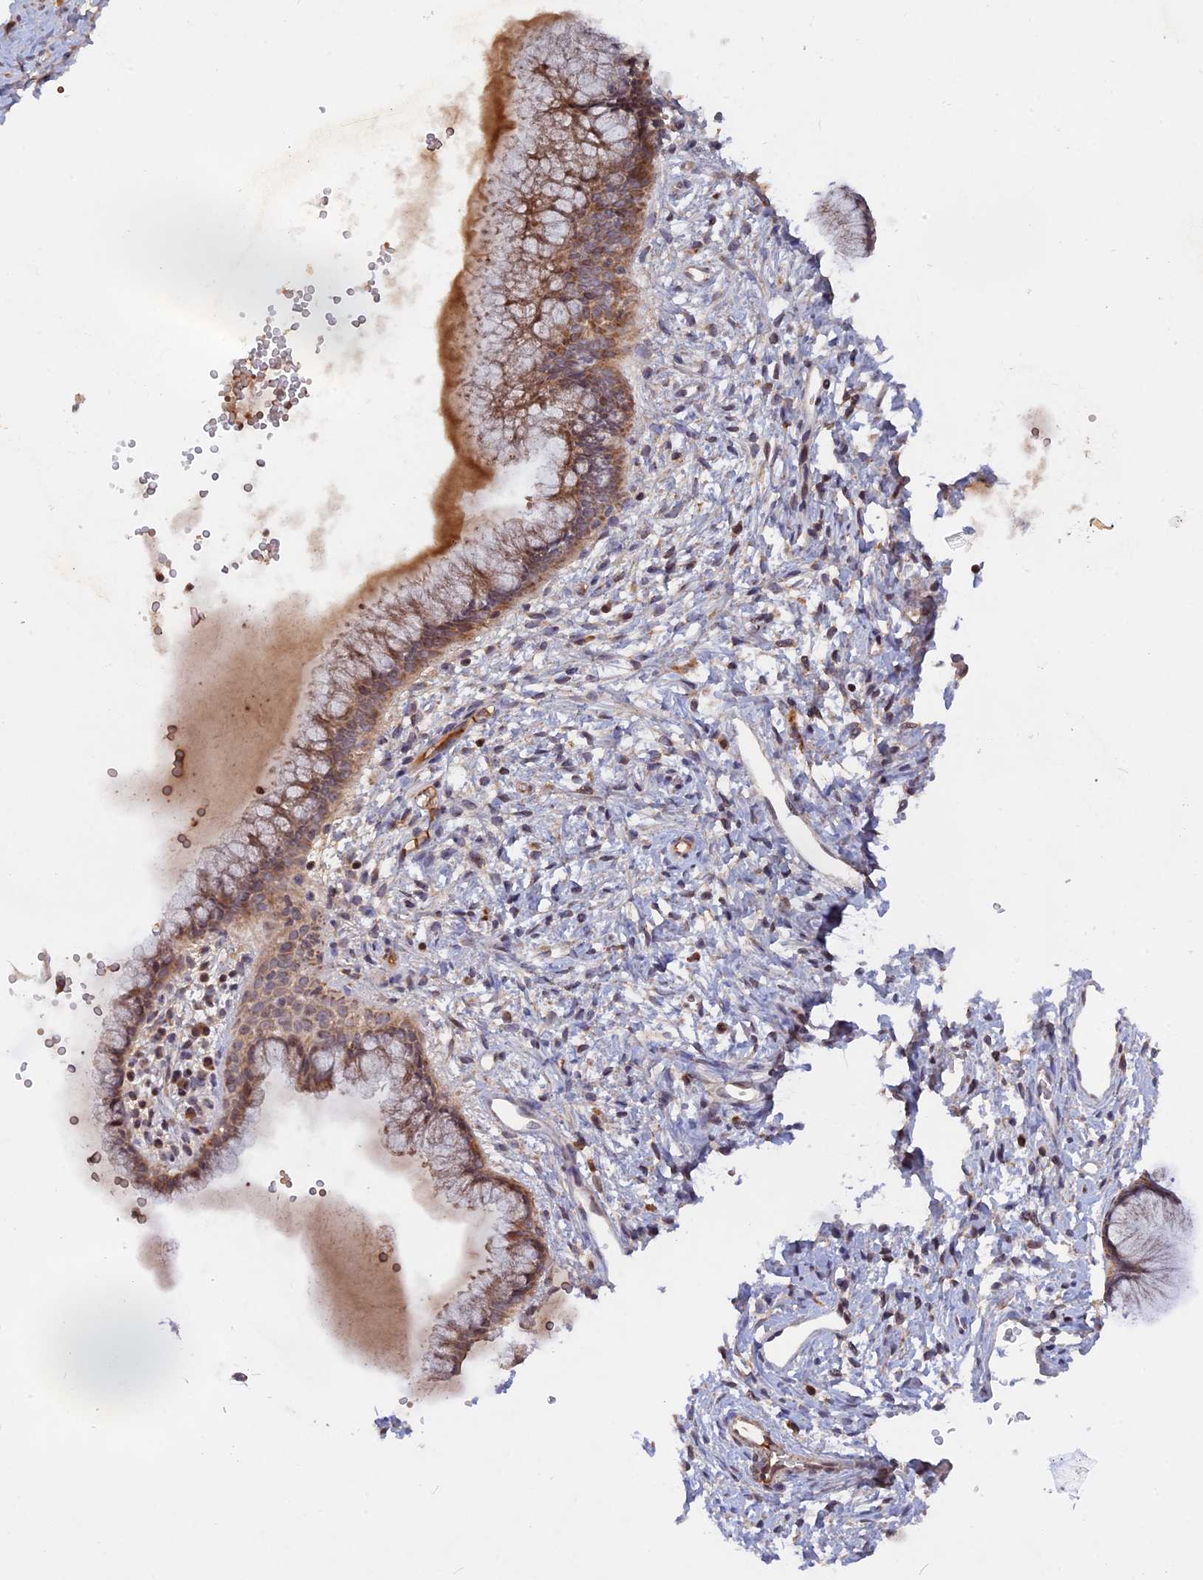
{"staining": {"intensity": "moderate", "quantity": "25%-75%", "location": "cytoplasmic/membranous"}, "tissue": "cervix", "cell_type": "Glandular cells", "image_type": "normal", "snomed": [{"axis": "morphology", "description": "Normal tissue, NOS"}, {"axis": "topography", "description": "Cervix"}], "caption": "Immunohistochemical staining of benign cervix reveals moderate cytoplasmic/membranous protein staining in approximately 25%-75% of glandular cells. Nuclei are stained in blue.", "gene": "MPV17L", "patient": {"sex": "female", "age": 42}}